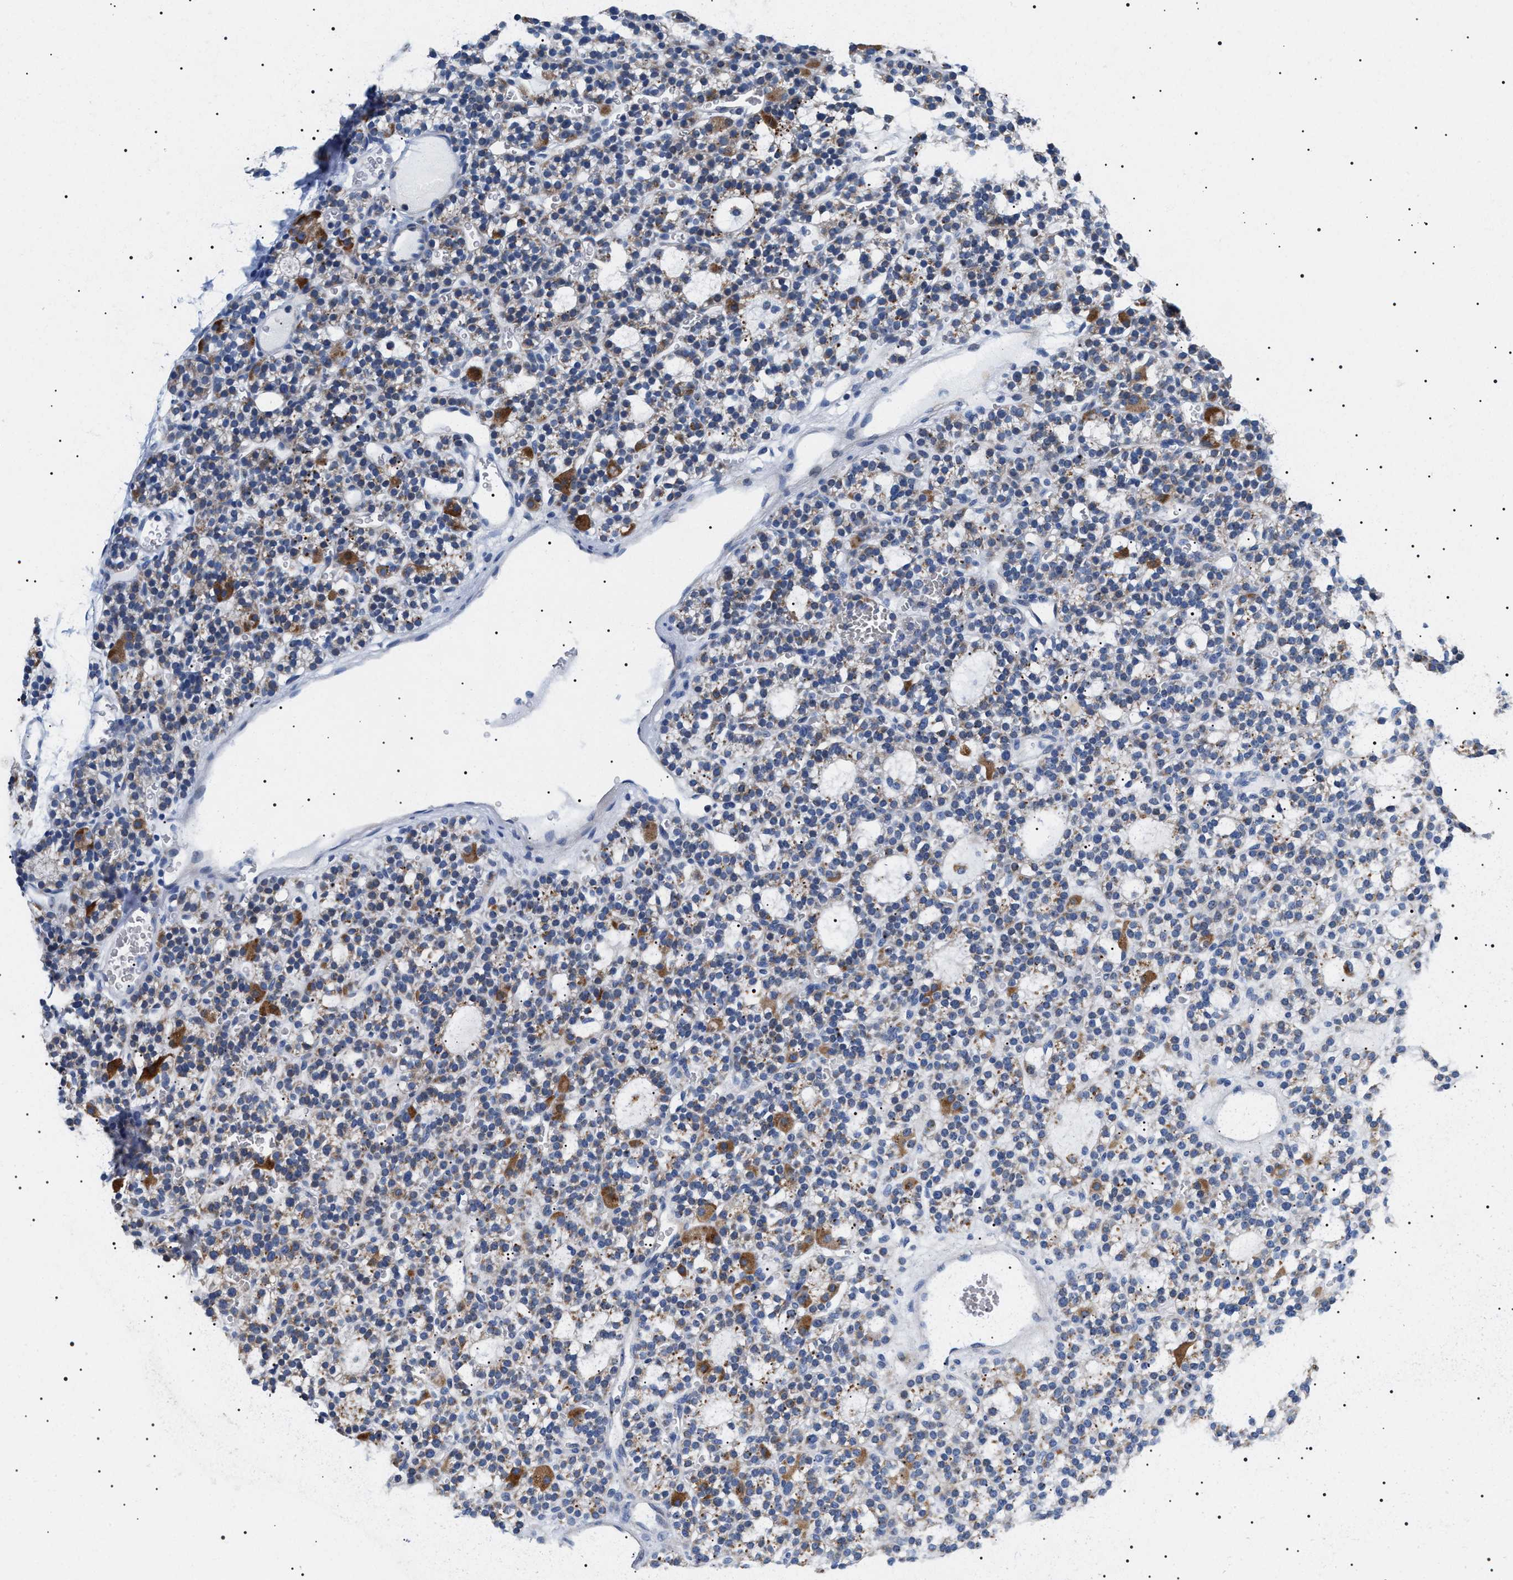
{"staining": {"intensity": "moderate", "quantity": "<25%", "location": "cytoplasmic/membranous"}, "tissue": "parathyroid gland", "cell_type": "Glandular cells", "image_type": "normal", "snomed": [{"axis": "morphology", "description": "Normal tissue, NOS"}, {"axis": "morphology", "description": "Adenoma, NOS"}, {"axis": "topography", "description": "Parathyroid gland"}], "caption": "Immunohistochemical staining of normal parathyroid gland reveals moderate cytoplasmic/membranous protein expression in about <25% of glandular cells. (DAB = brown stain, brightfield microscopy at high magnification).", "gene": "TMEM222", "patient": {"sex": "female", "age": 58}}